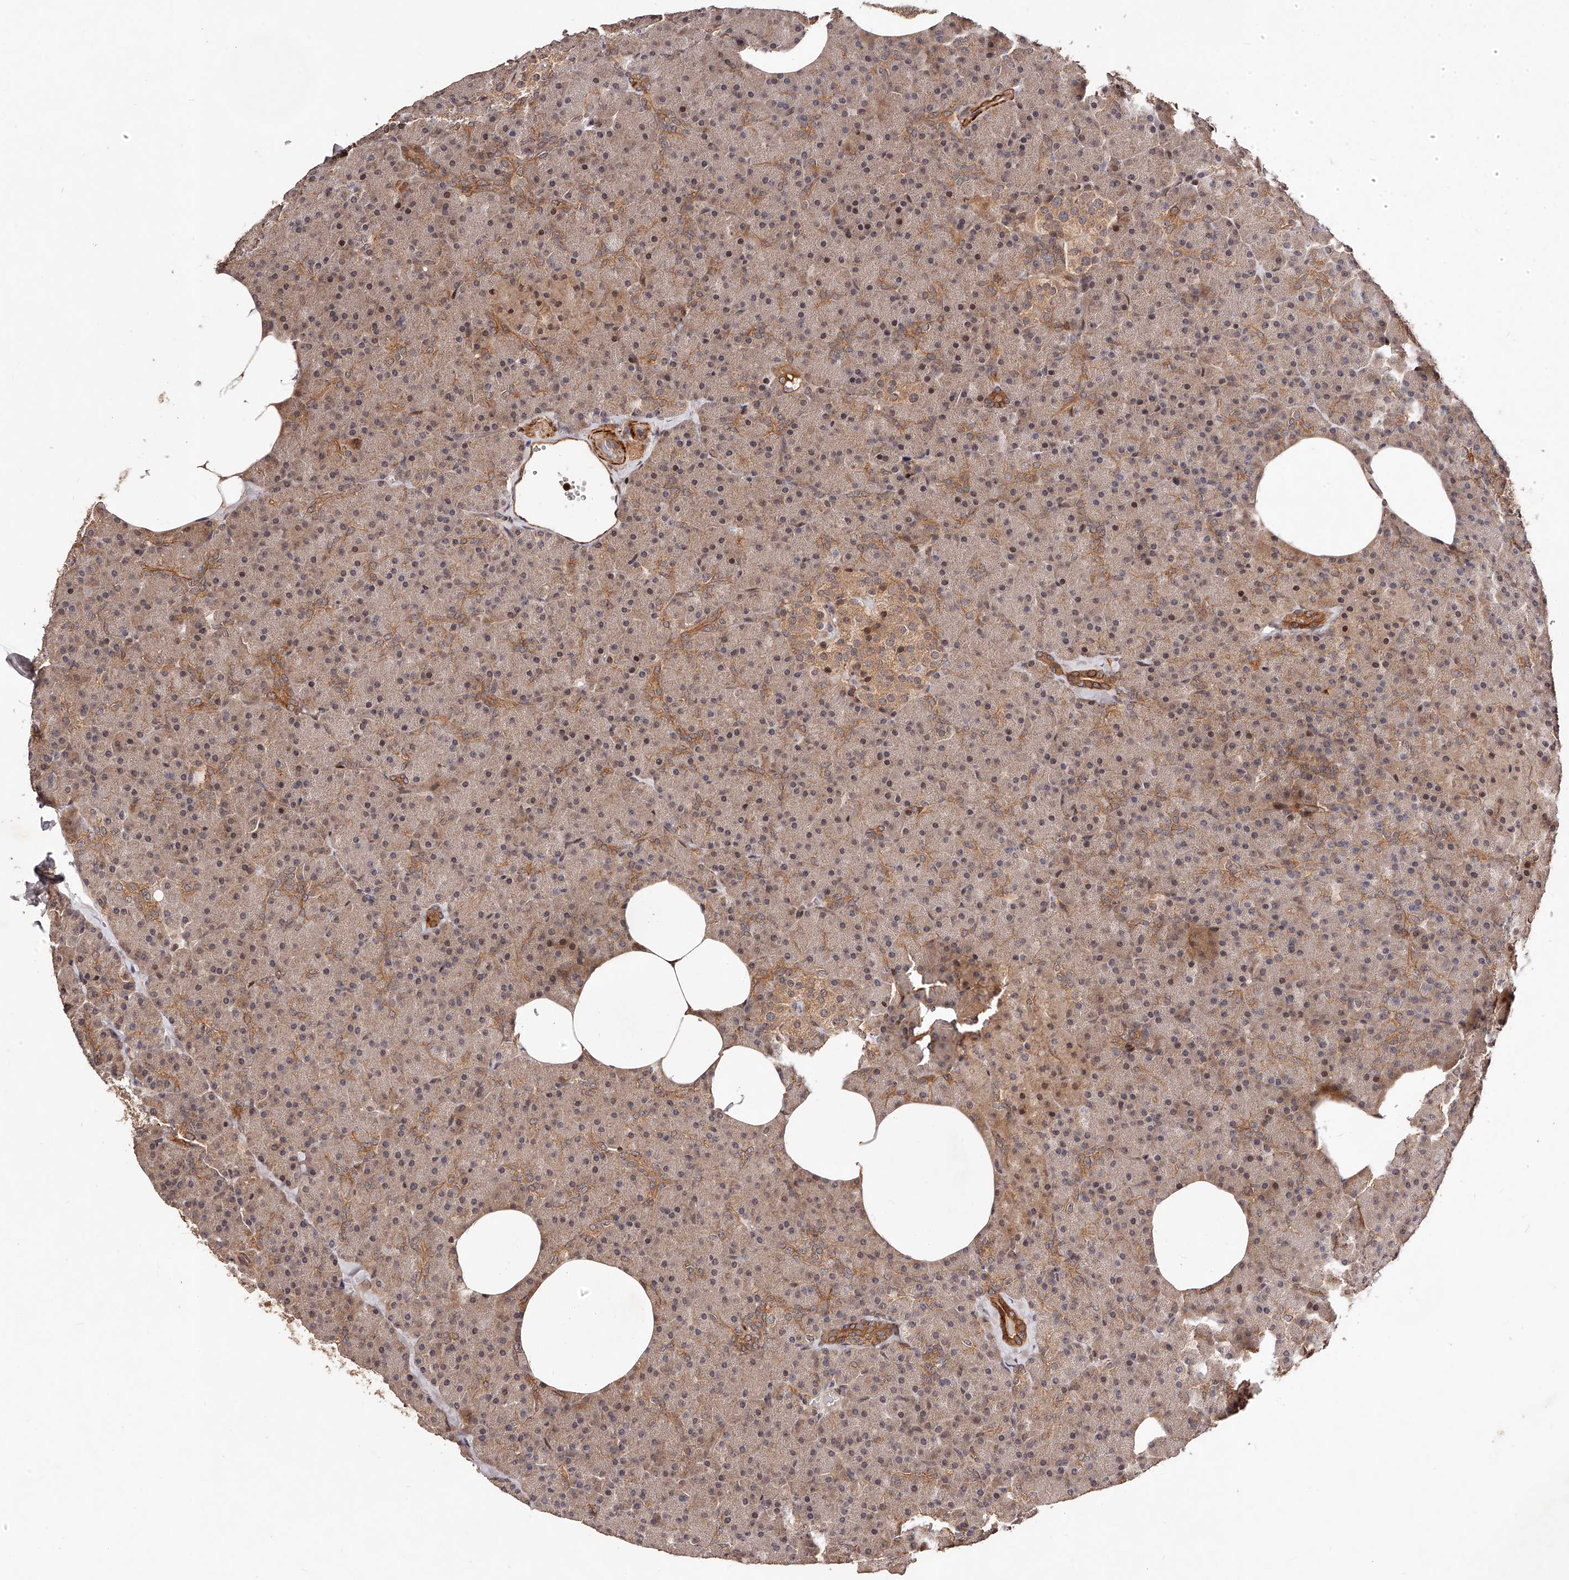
{"staining": {"intensity": "moderate", "quantity": "25%-75%", "location": "cytoplasmic/membranous"}, "tissue": "pancreas", "cell_type": "Exocrine glandular cells", "image_type": "normal", "snomed": [{"axis": "morphology", "description": "Normal tissue, NOS"}, {"axis": "morphology", "description": "Carcinoid, malignant, NOS"}, {"axis": "topography", "description": "Pancreas"}], "caption": "High-magnification brightfield microscopy of benign pancreas stained with DAB (brown) and counterstained with hematoxylin (blue). exocrine glandular cells exhibit moderate cytoplasmic/membranous positivity is seen in about25%-75% of cells. Immunohistochemistry (ihc) stains the protein of interest in brown and the nuclei are stained blue.", "gene": "CUL7", "patient": {"sex": "female", "age": 35}}